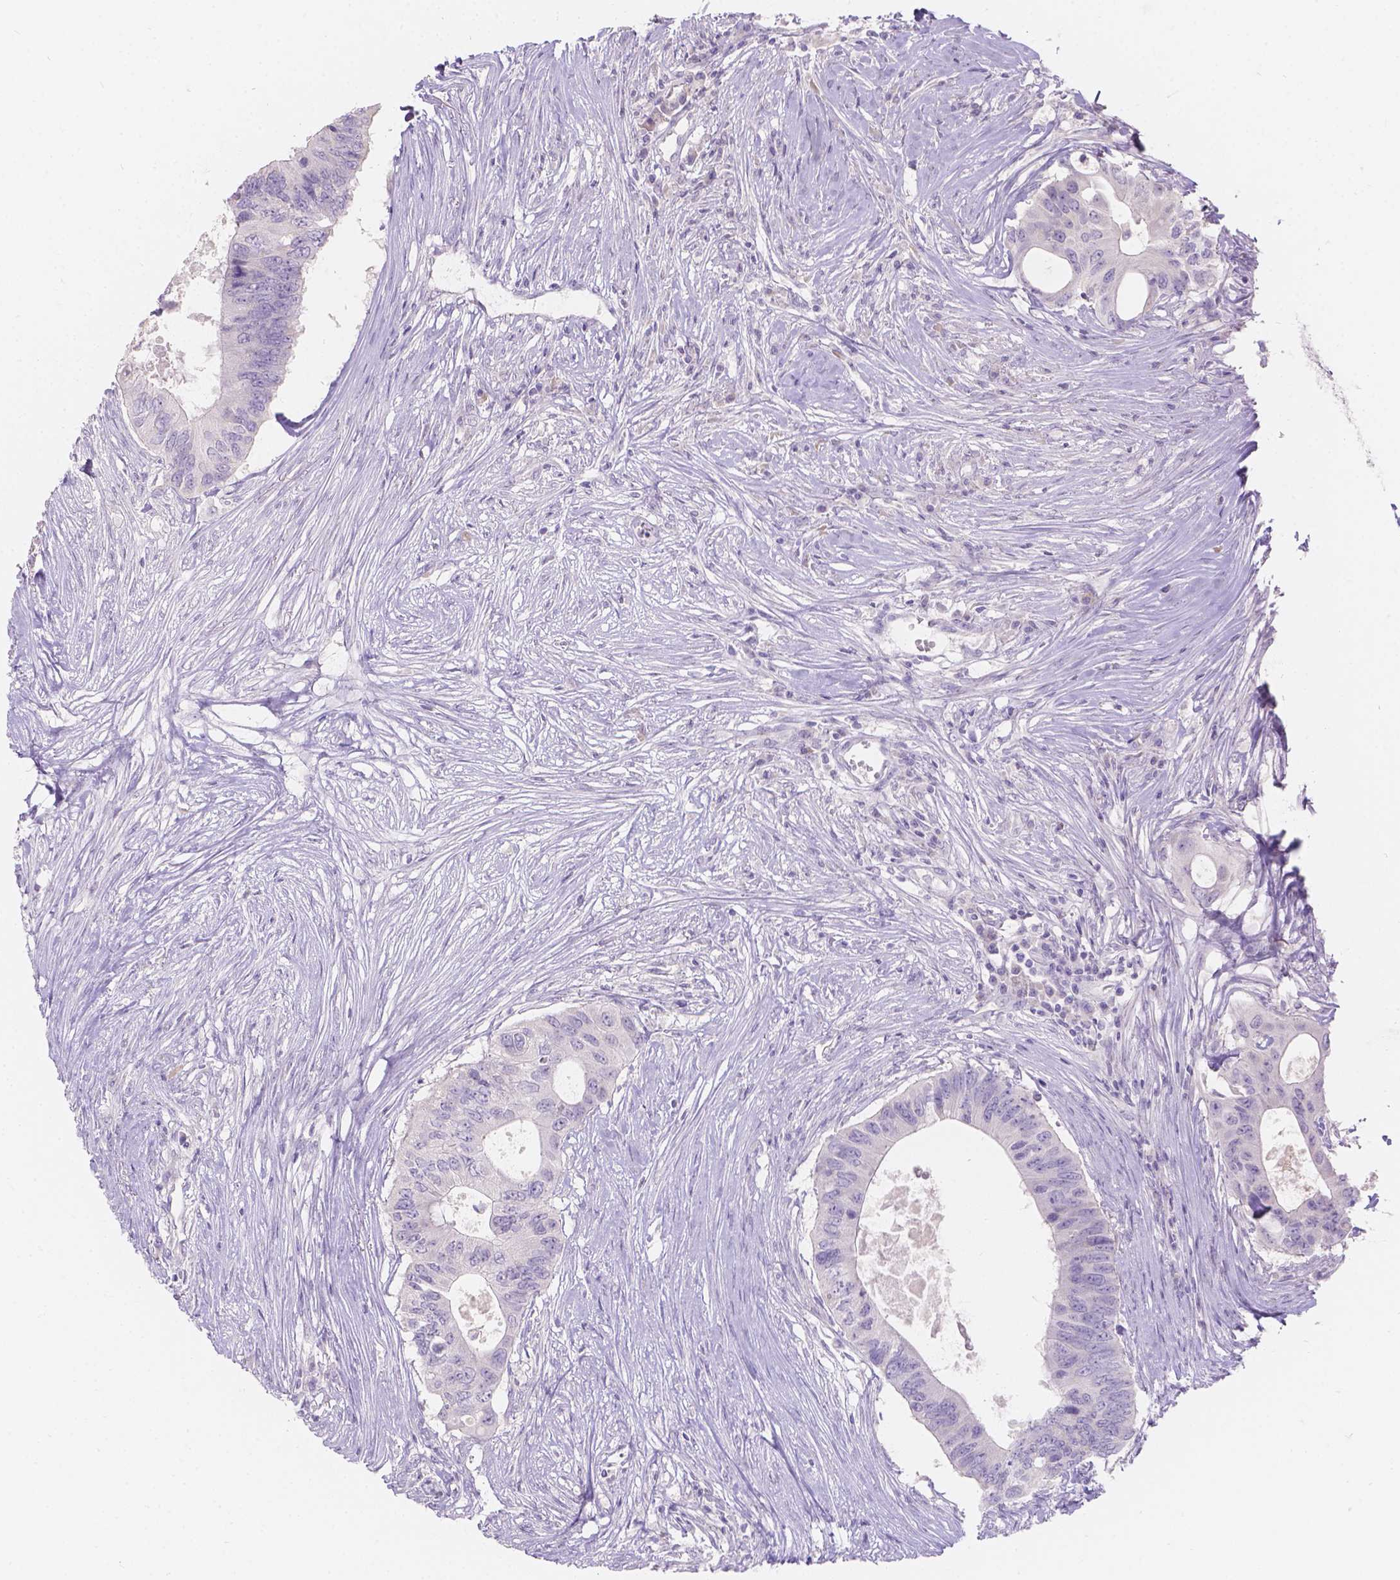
{"staining": {"intensity": "negative", "quantity": "none", "location": "none"}, "tissue": "colorectal cancer", "cell_type": "Tumor cells", "image_type": "cancer", "snomed": [{"axis": "morphology", "description": "Adenocarcinoma, NOS"}, {"axis": "topography", "description": "Colon"}], "caption": "The histopathology image shows no staining of tumor cells in colorectal cancer. (Brightfield microscopy of DAB (3,3'-diaminobenzidine) immunohistochemistry (IHC) at high magnification).", "gene": "HTN3", "patient": {"sex": "male", "age": 71}}